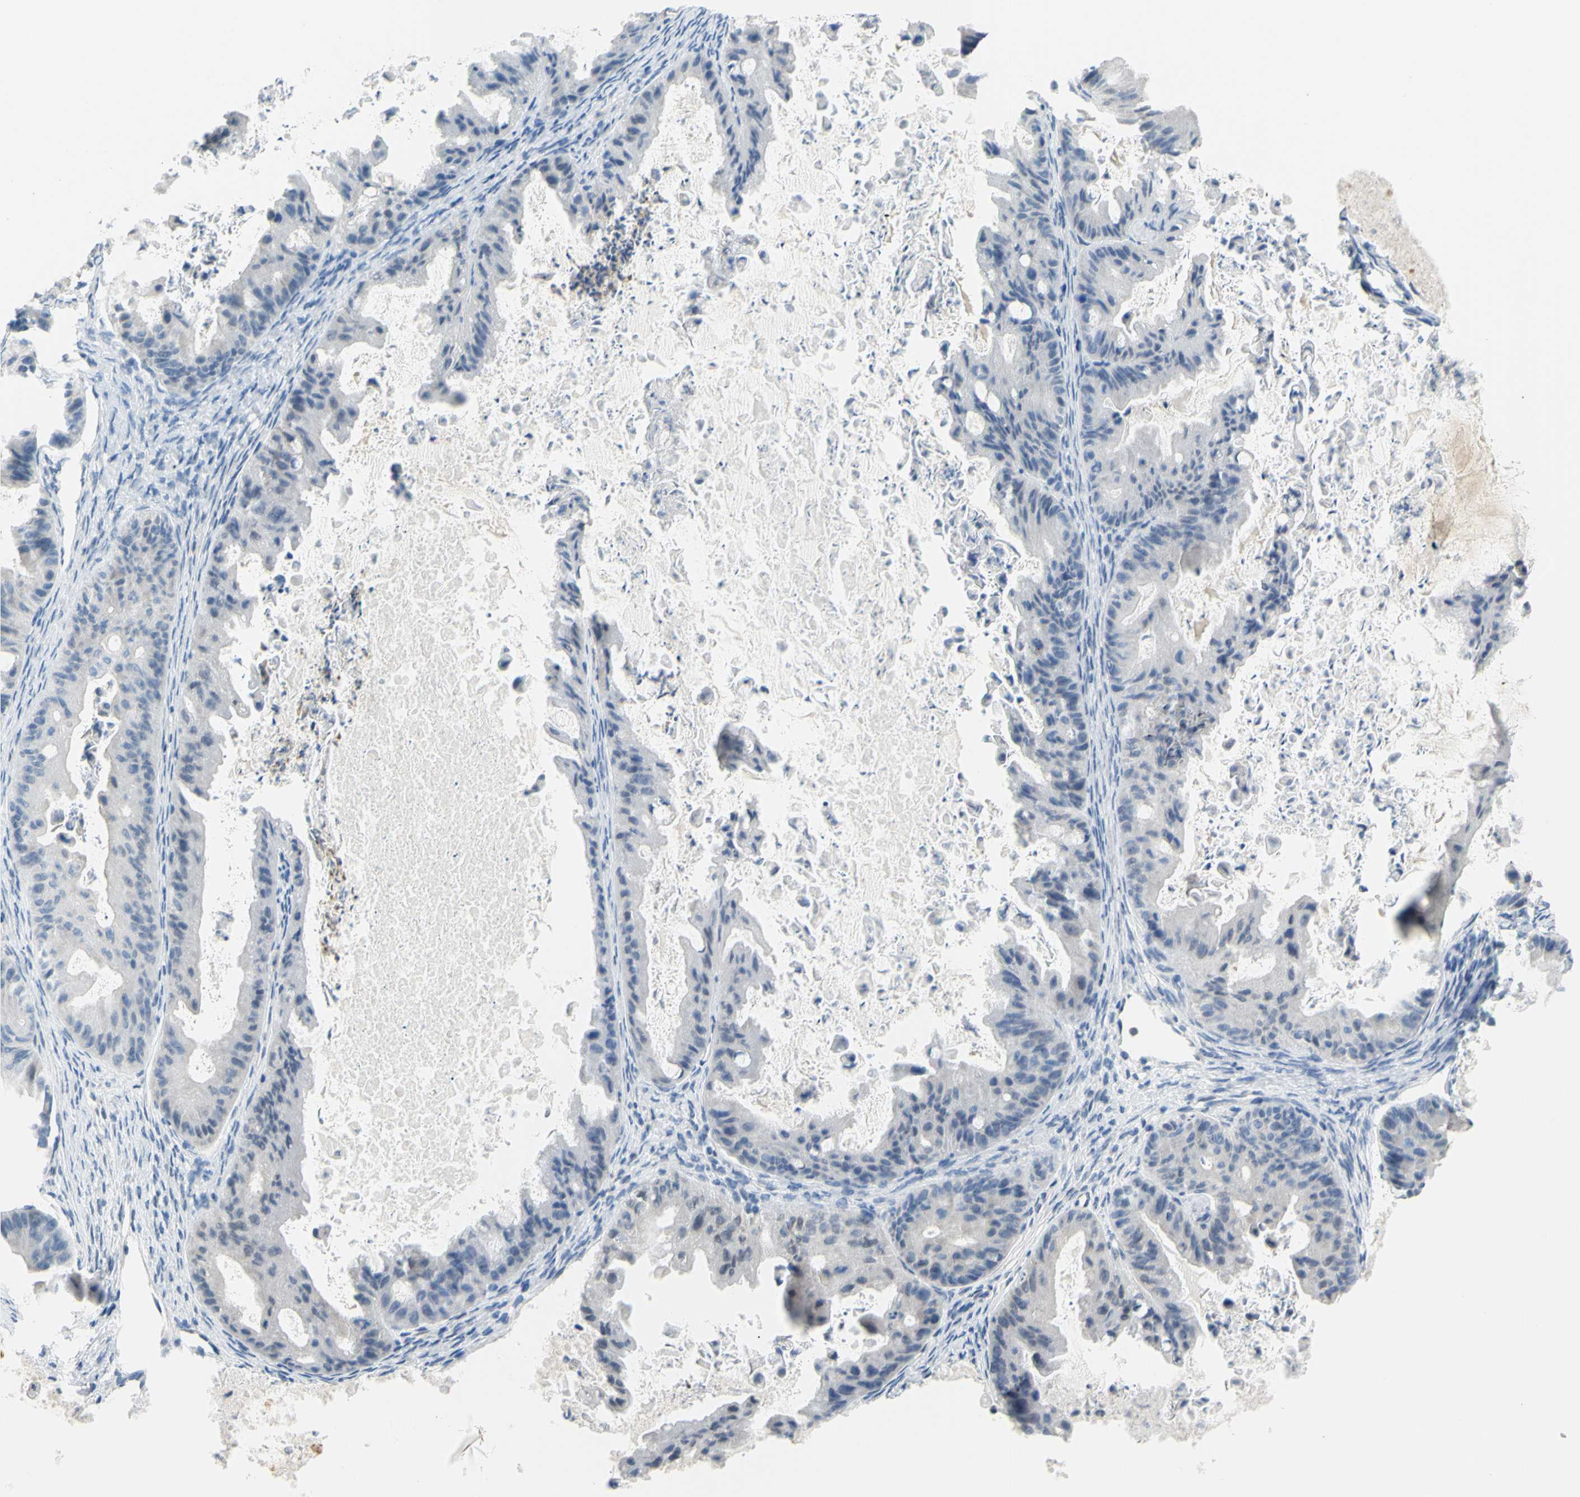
{"staining": {"intensity": "negative", "quantity": "none", "location": "none"}, "tissue": "ovarian cancer", "cell_type": "Tumor cells", "image_type": "cancer", "snomed": [{"axis": "morphology", "description": "Cystadenocarcinoma, mucinous, NOS"}, {"axis": "topography", "description": "Ovary"}], "caption": "Ovarian cancer was stained to show a protein in brown. There is no significant expression in tumor cells.", "gene": "DCT", "patient": {"sex": "female", "age": 37}}